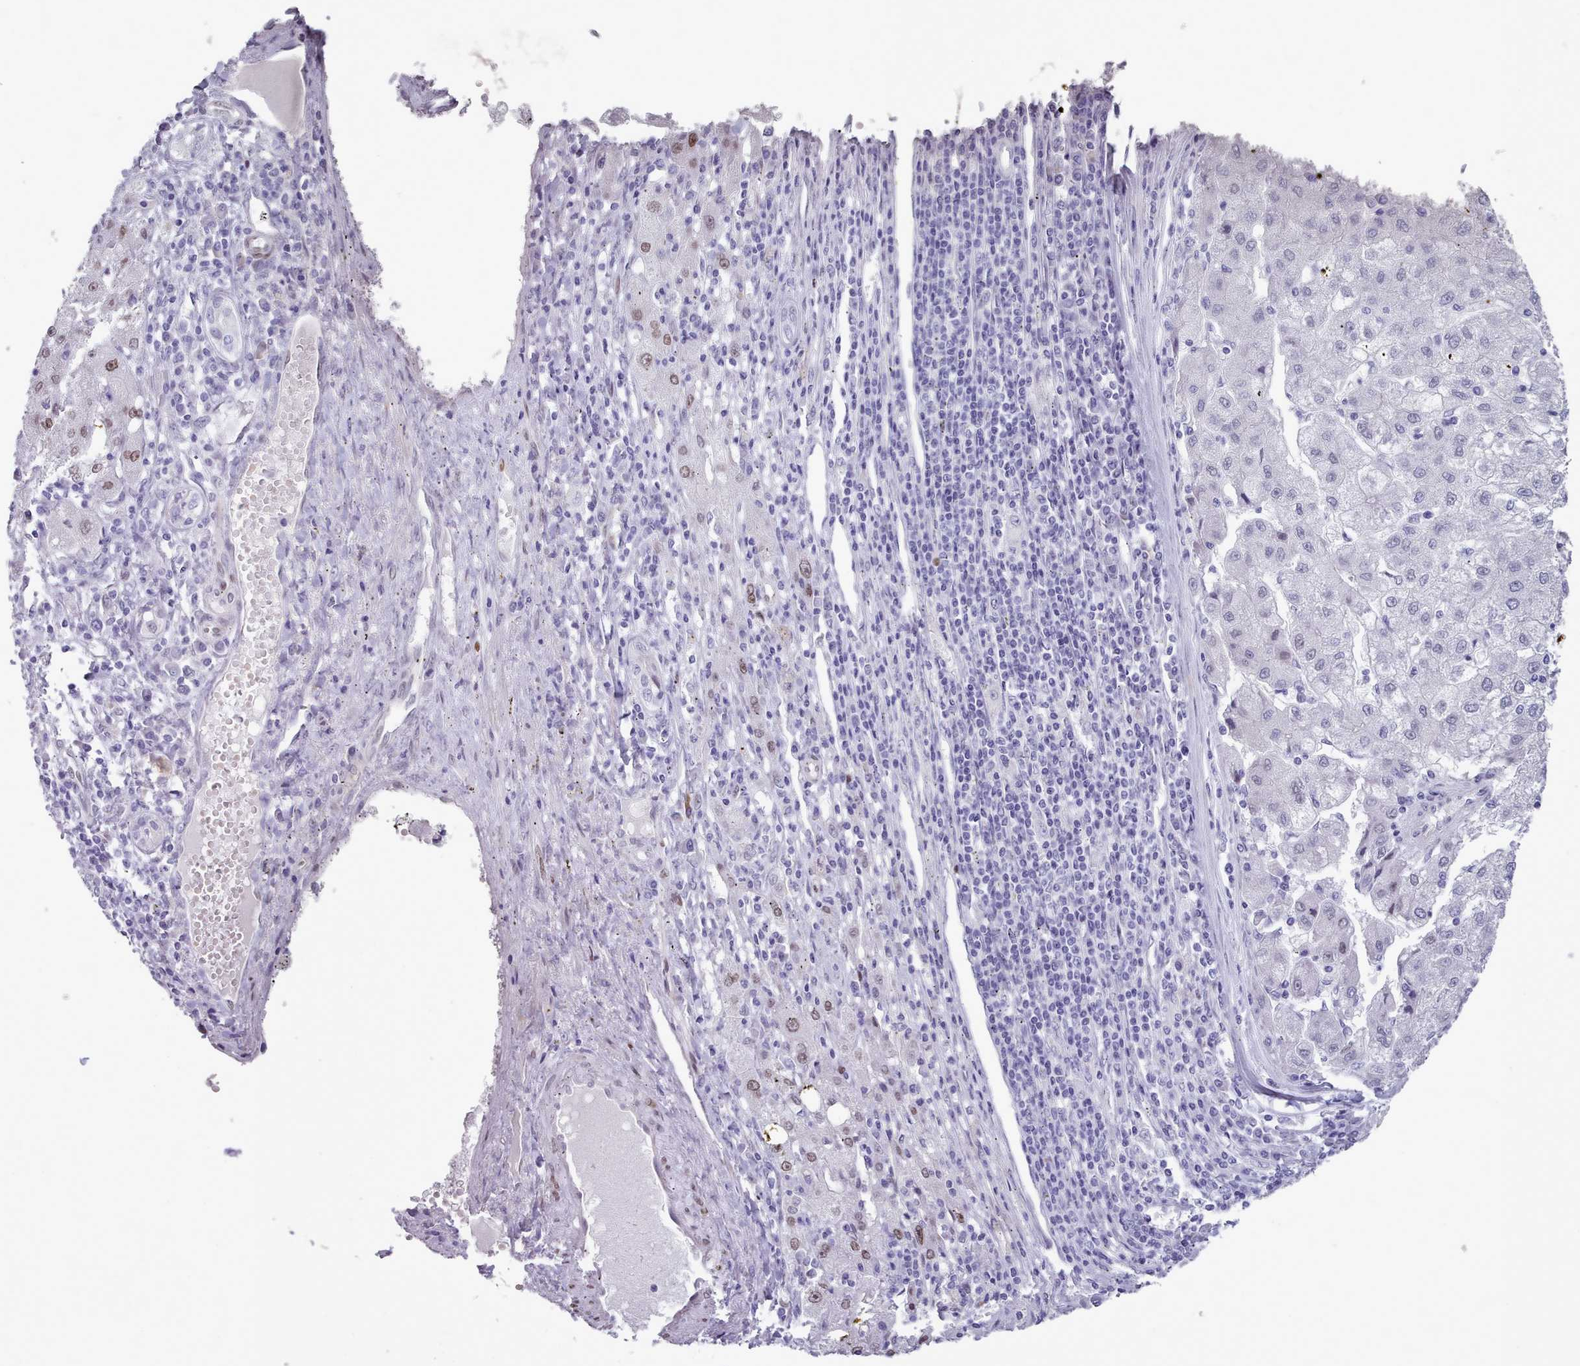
{"staining": {"intensity": "moderate", "quantity": "<25%", "location": "nuclear"}, "tissue": "liver cancer", "cell_type": "Tumor cells", "image_type": "cancer", "snomed": [{"axis": "morphology", "description": "Carcinoma, Hepatocellular, NOS"}, {"axis": "topography", "description": "Liver"}], "caption": "DAB immunohistochemical staining of human liver hepatocellular carcinoma displays moderate nuclear protein staining in about <25% of tumor cells.", "gene": "KCNT2", "patient": {"sex": "male", "age": 72}}